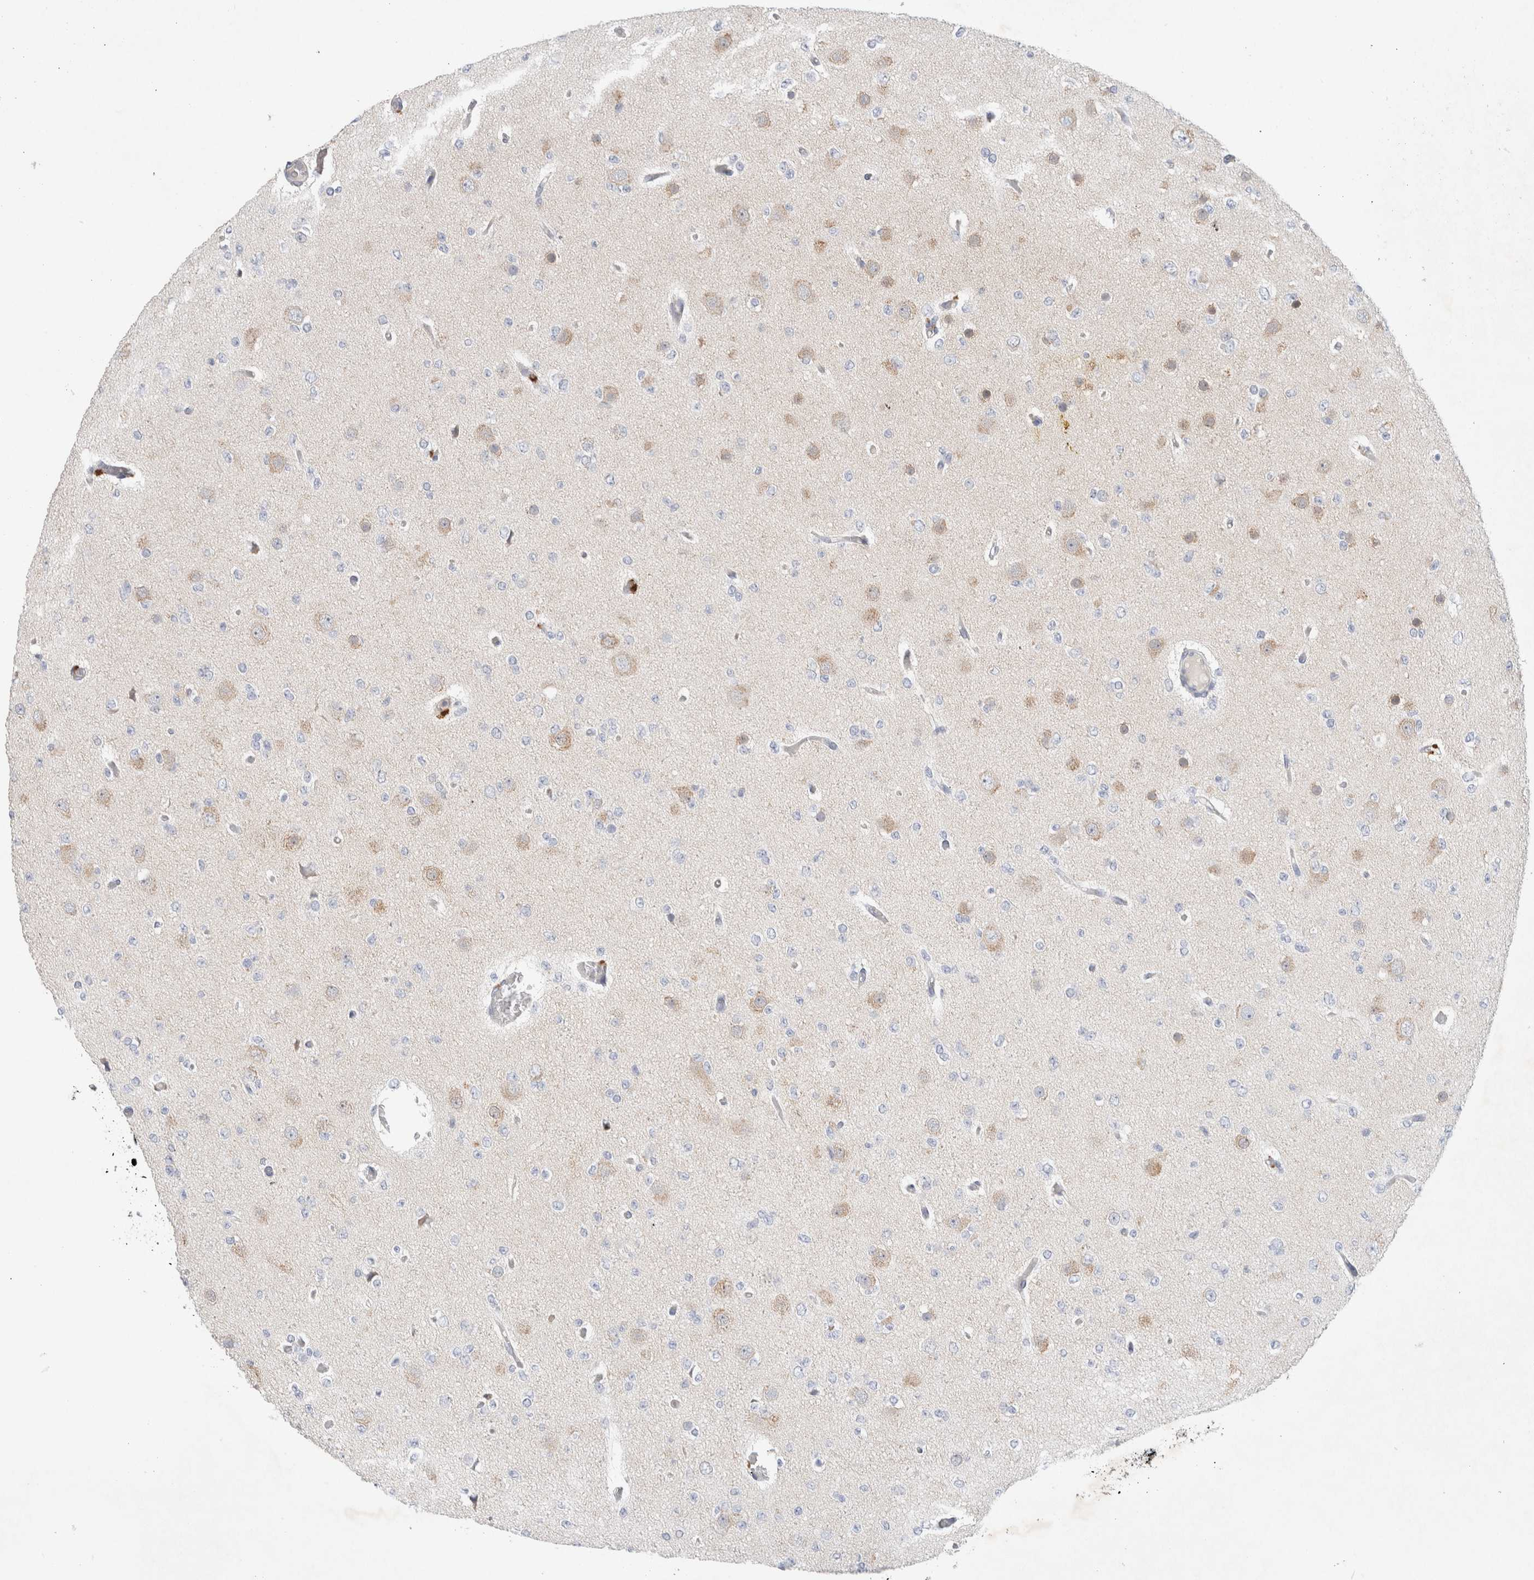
{"staining": {"intensity": "negative", "quantity": "none", "location": "none"}, "tissue": "glioma", "cell_type": "Tumor cells", "image_type": "cancer", "snomed": [{"axis": "morphology", "description": "Glioma, malignant, Low grade"}, {"axis": "topography", "description": "Brain"}], "caption": "A high-resolution image shows IHC staining of malignant glioma (low-grade), which demonstrates no significant staining in tumor cells.", "gene": "MPP2", "patient": {"sex": "female", "age": 22}}